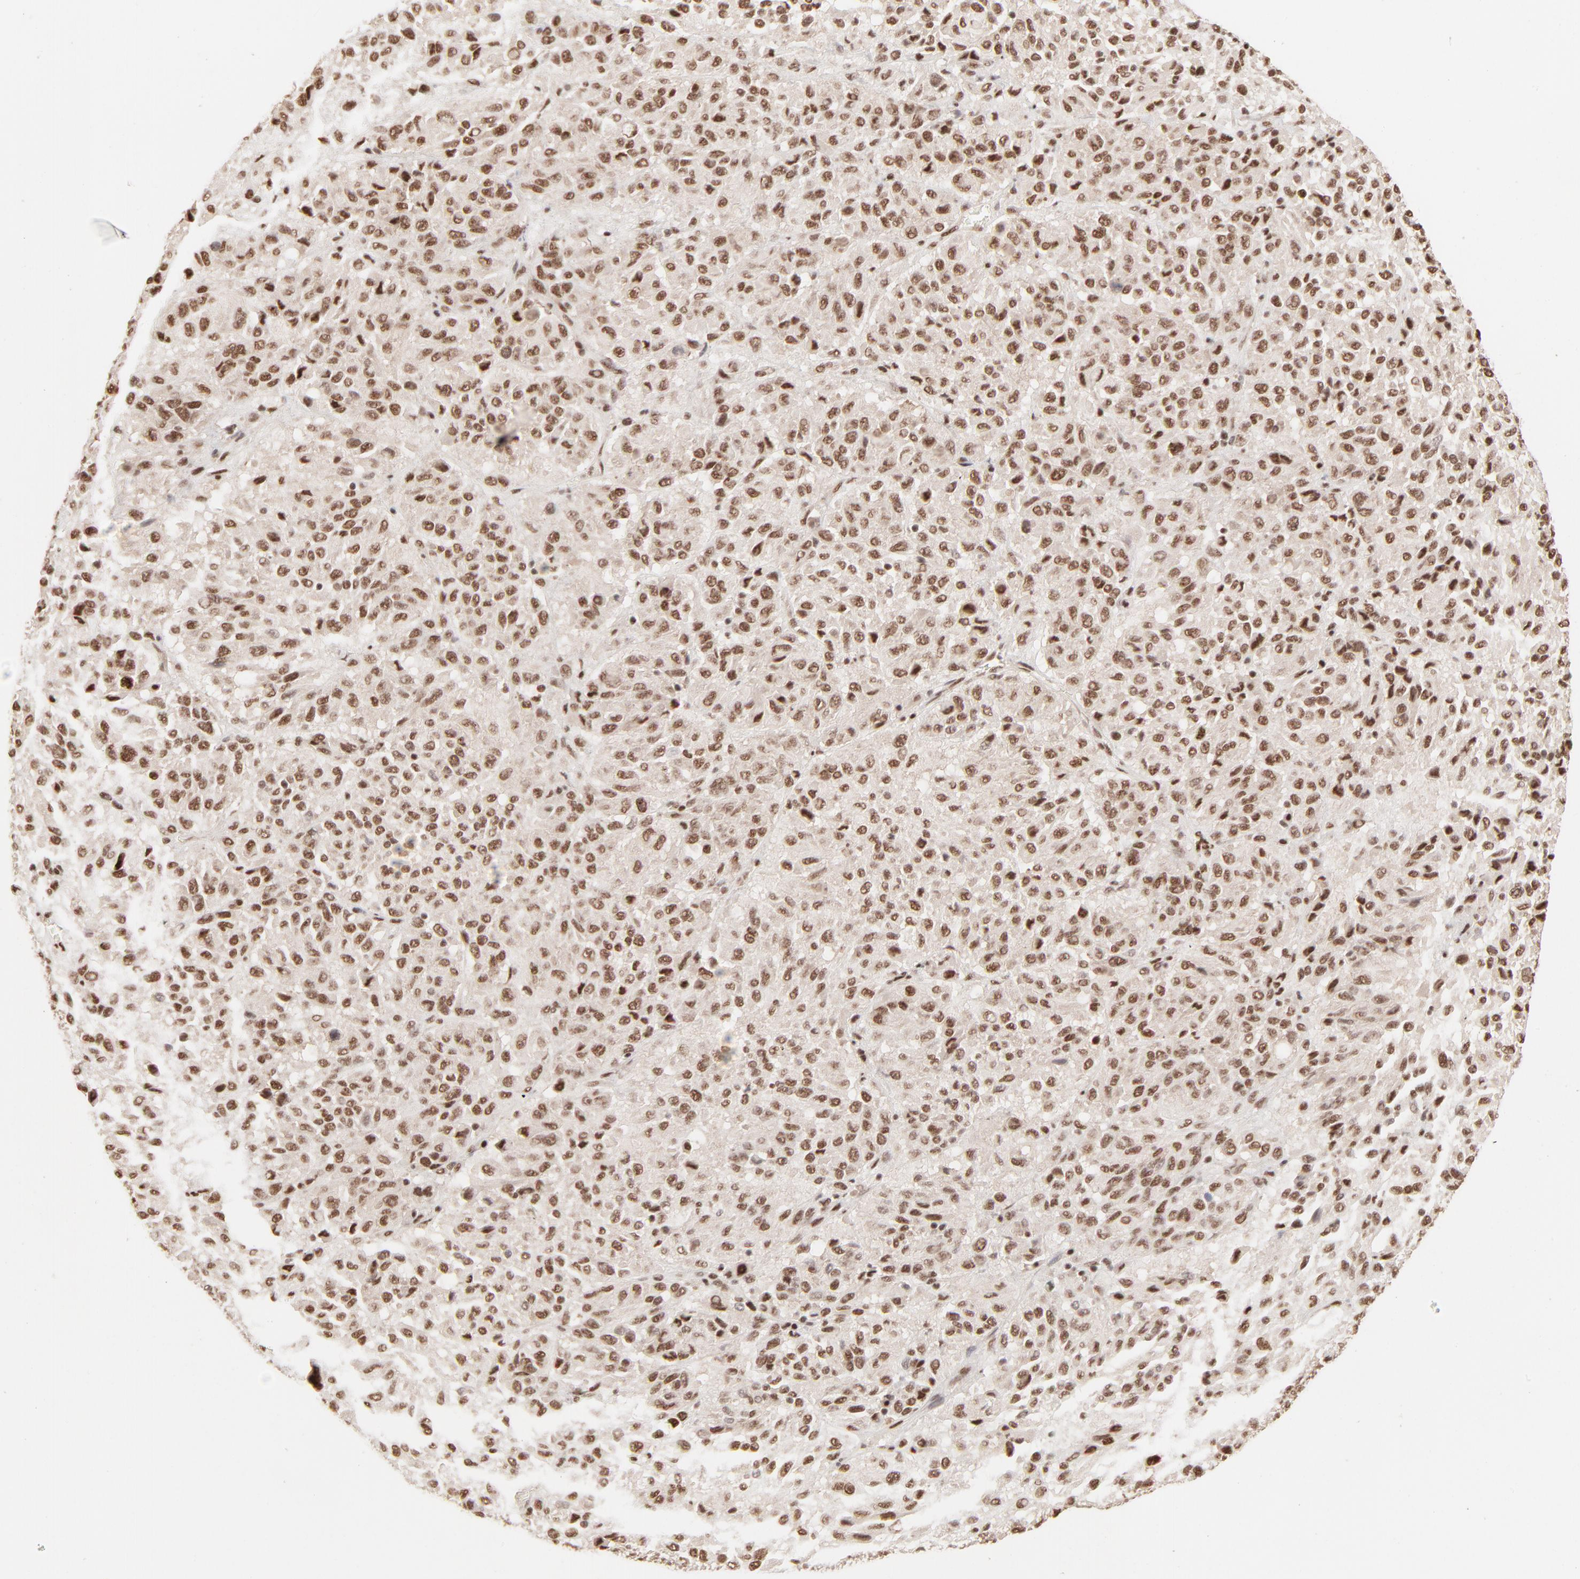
{"staining": {"intensity": "moderate", "quantity": ">75%", "location": "nuclear"}, "tissue": "melanoma", "cell_type": "Tumor cells", "image_type": "cancer", "snomed": [{"axis": "morphology", "description": "Malignant melanoma, Metastatic site"}, {"axis": "topography", "description": "Lung"}], "caption": "Melanoma stained for a protein (brown) shows moderate nuclear positive positivity in approximately >75% of tumor cells.", "gene": "TARDBP", "patient": {"sex": "male", "age": 64}}